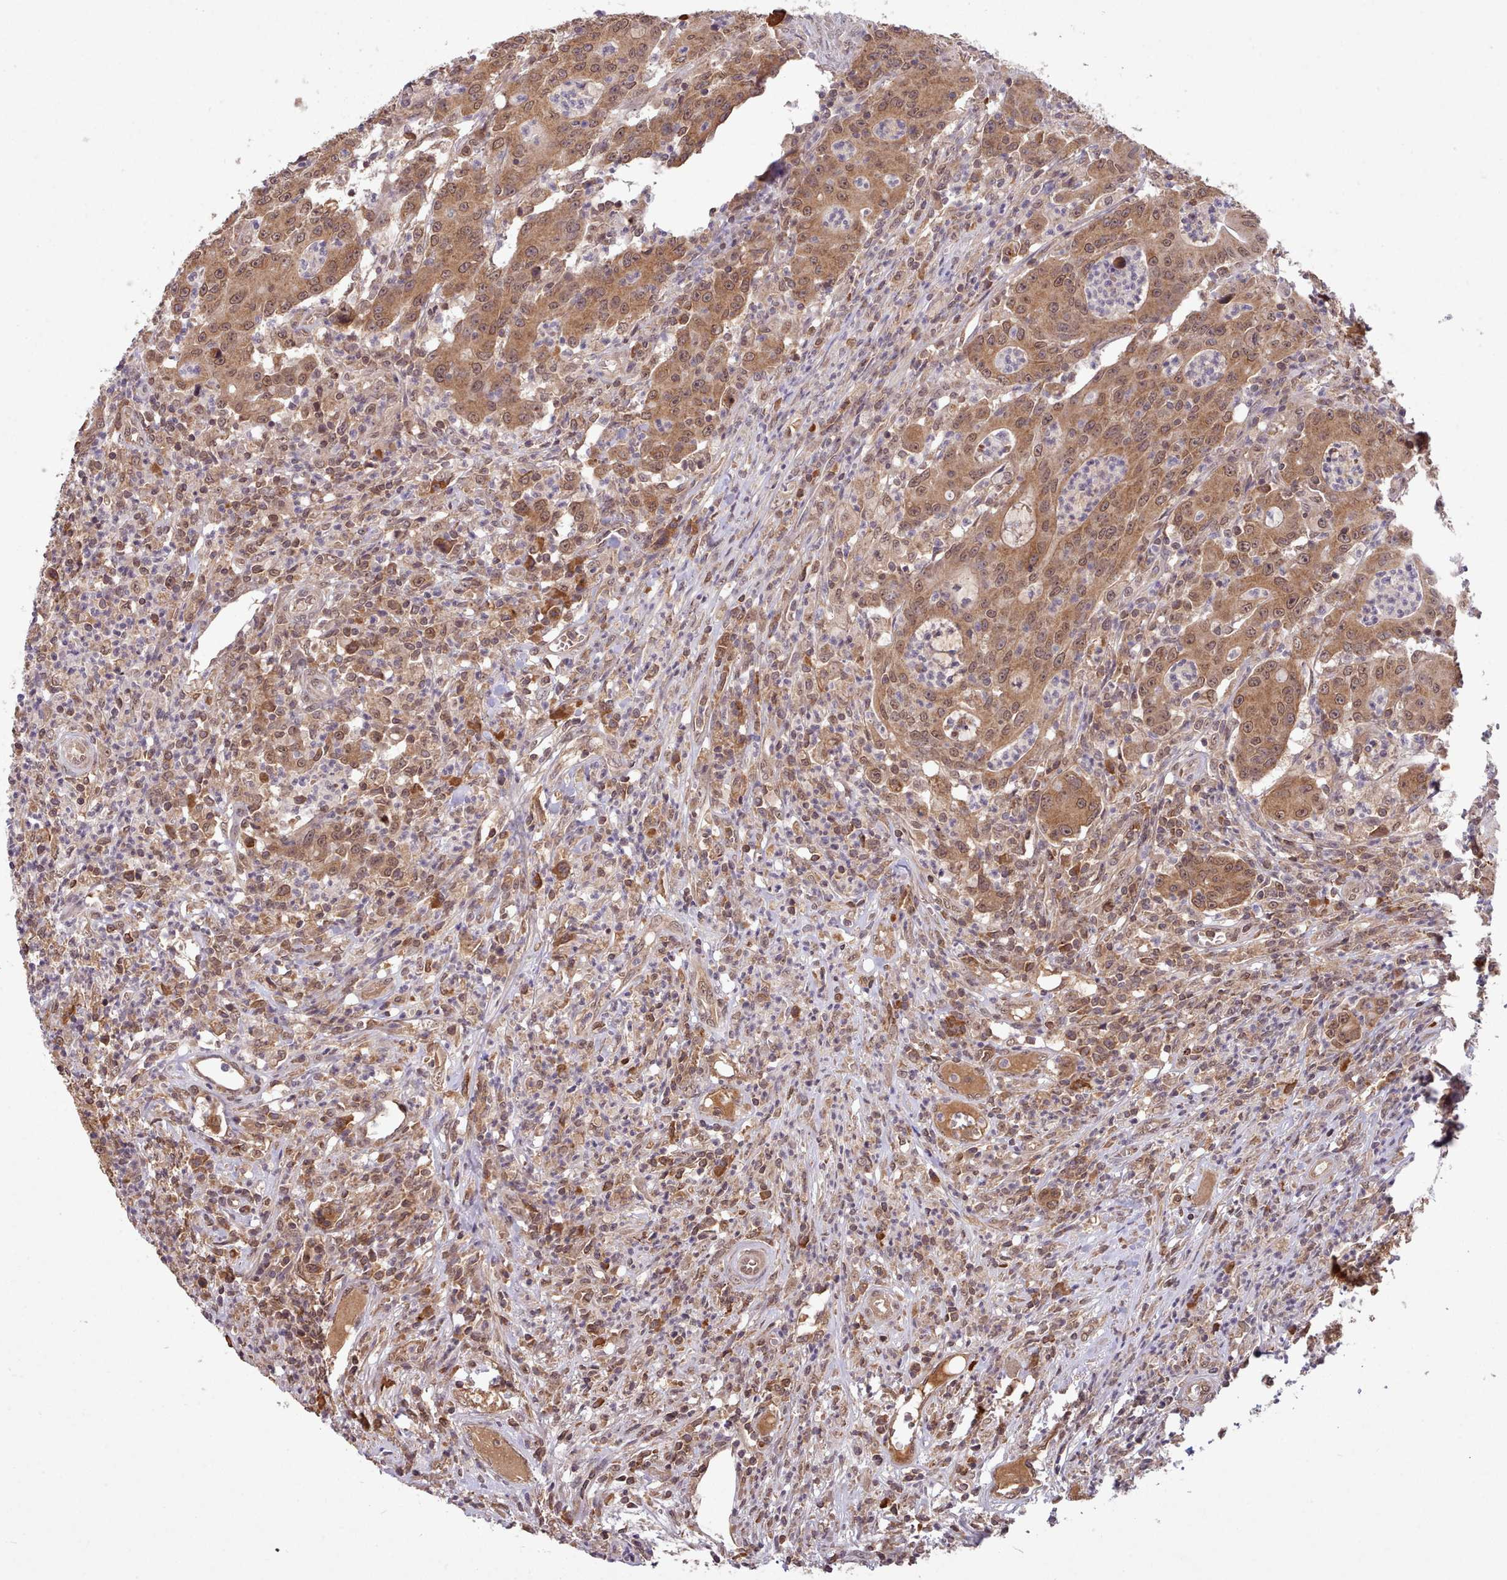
{"staining": {"intensity": "moderate", "quantity": ">75%", "location": "cytoplasmic/membranous,nuclear"}, "tissue": "colorectal cancer", "cell_type": "Tumor cells", "image_type": "cancer", "snomed": [{"axis": "morphology", "description": "Adenocarcinoma, NOS"}, {"axis": "topography", "description": "Colon"}], "caption": "Immunohistochemistry (IHC) (DAB) staining of human colorectal cancer demonstrates moderate cytoplasmic/membranous and nuclear protein expression in about >75% of tumor cells.", "gene": "PIP4P1", "patient": {"sex": "male", "age": 83}}